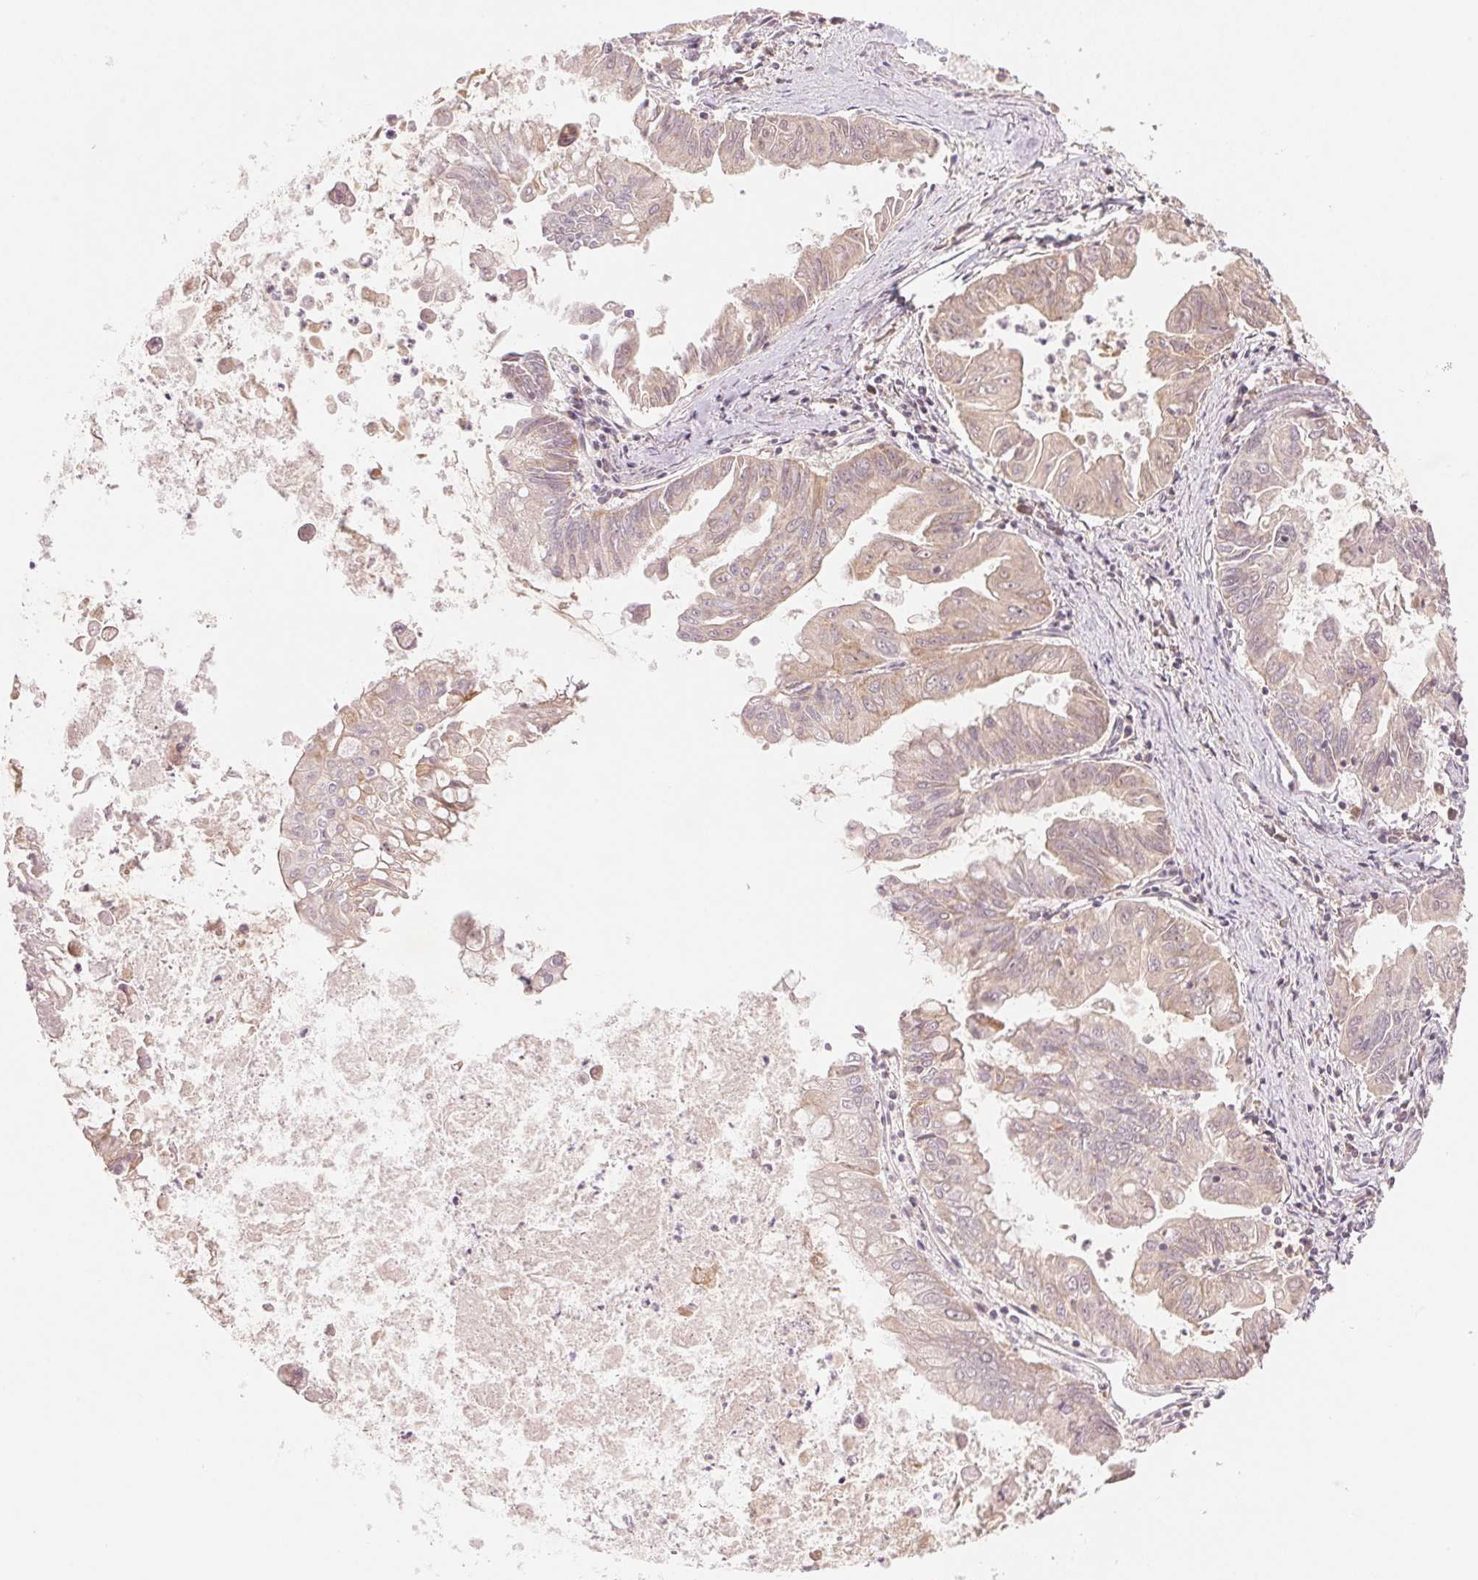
{"staining": {"intensity": "weak", "quantity": "25%-75%", "location": "cytoplasmic/membranous"}, "tissue": "stomach cancer", "cell_type": "Tumor cells", "image_type": "cancer", "snomed": [{"axis": "morphology", "description": "Adenocarcinoma, NOS"}, {"axis": "topography", "description": "Stomach, upper"}], "caption": "A histopathology image of human stomach cancer (adenocarcinoma) stained for a protein reveals weak cytoplasmic/membranous brown staining in tumor cells. Using DAB (brown) and hematoxylin (blue) stains, captured at high magnification using brightfield microscopy.", "gene": "BNIP5", "patient": {"sex": "male", "age": 80}}